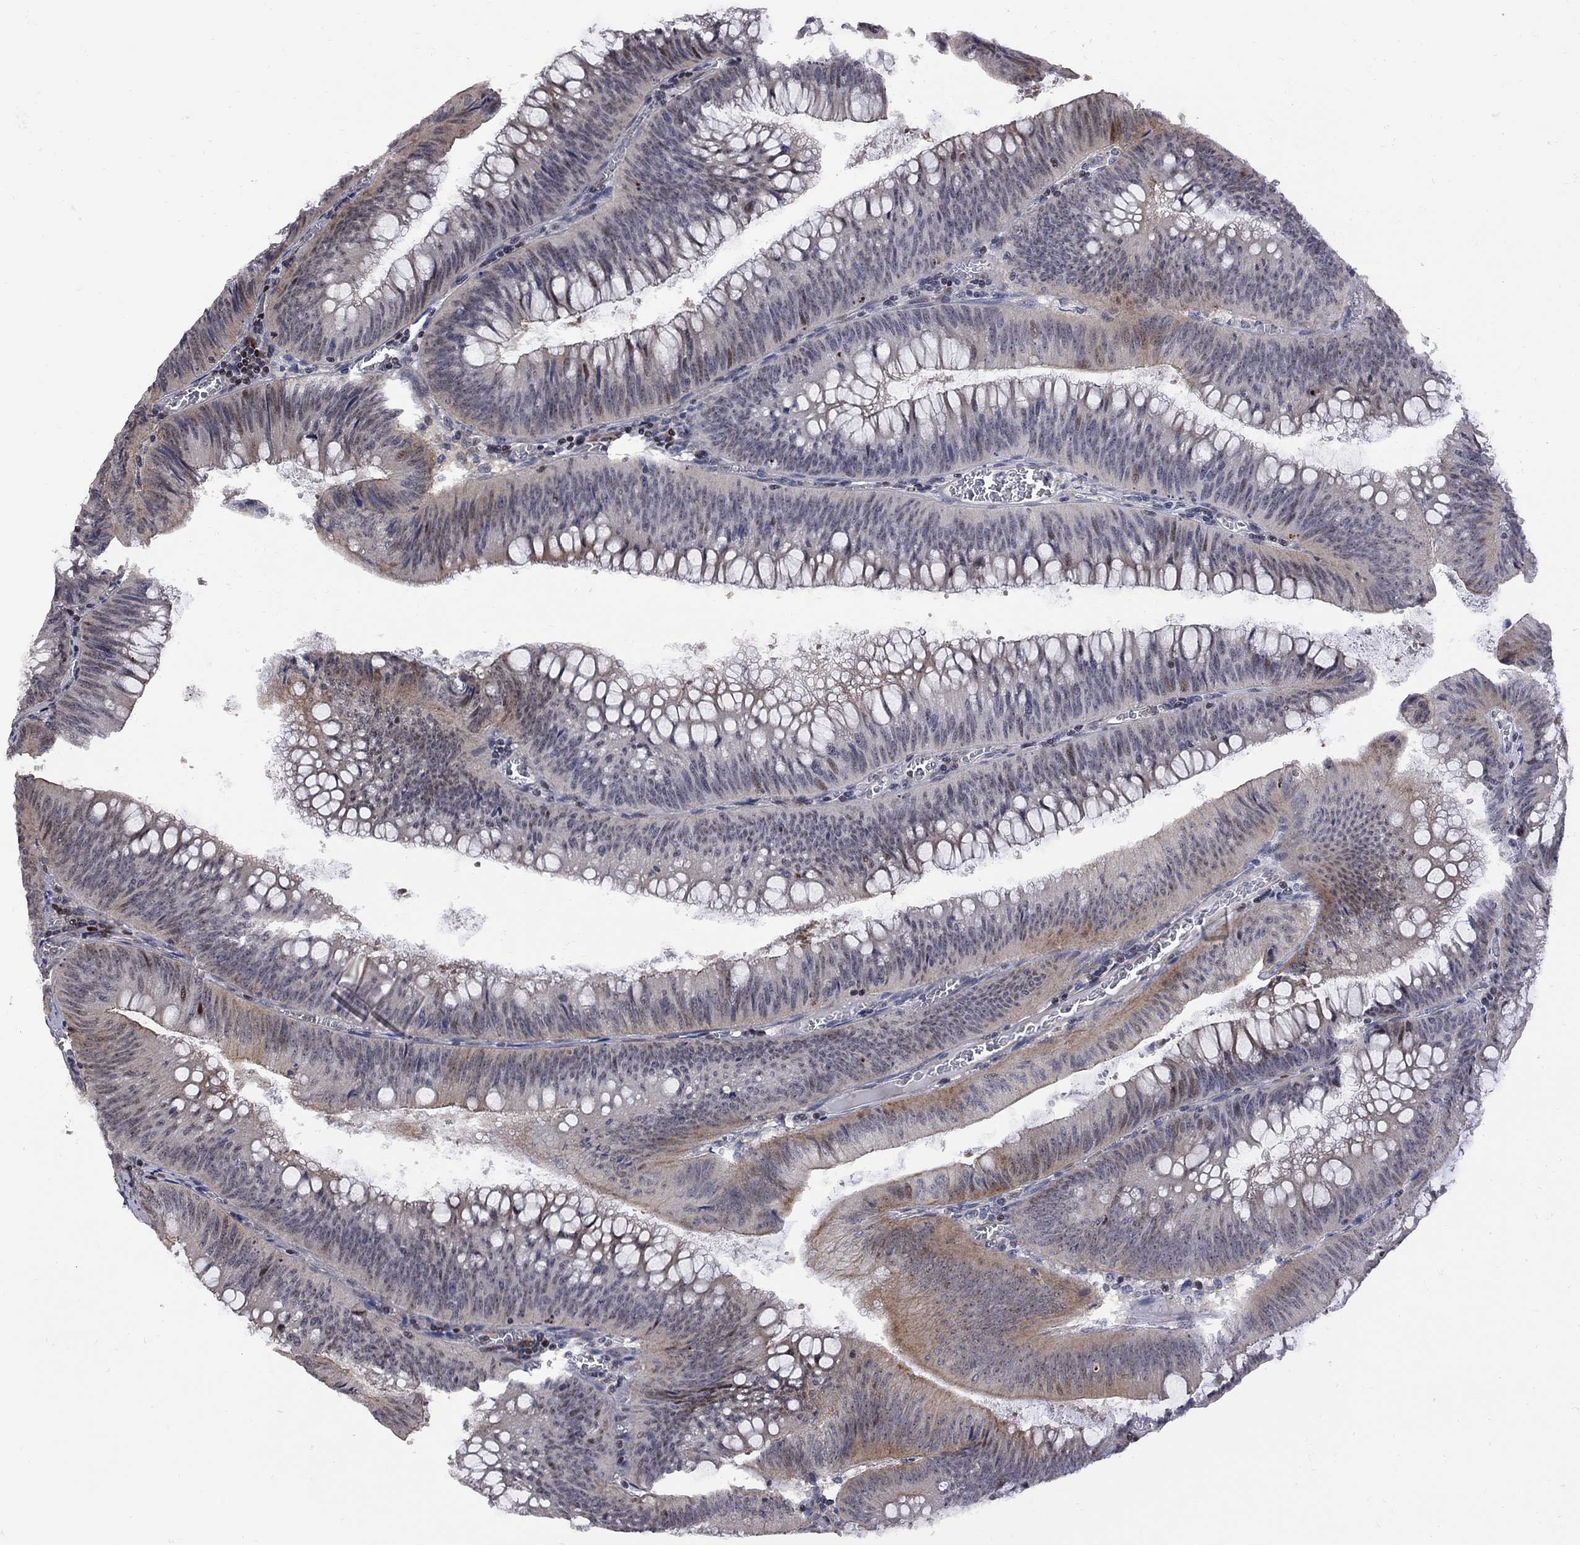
{"staining": {"intensity": "moderate", "quantity": "<25%", "location": "cytoplasmic/membranous"}, "tissue": "colorectal cancer", "cell_type": "Tumor cells", "image_type": "cancer", "snomed": [{"axis": "morphology", "description": "Adenocarcinoma, NOS"}, {"axis": "topography", "description": "Rectum"}], "caption": "Approximately <25% of tumor cells in colorectal cancer exhibit moderate cytoplasmic/membranous protein positivity as visualized by brown immunohistochemical staining.", "gene": "DHX33", "patient": {"sex": "female", "age": 72}}